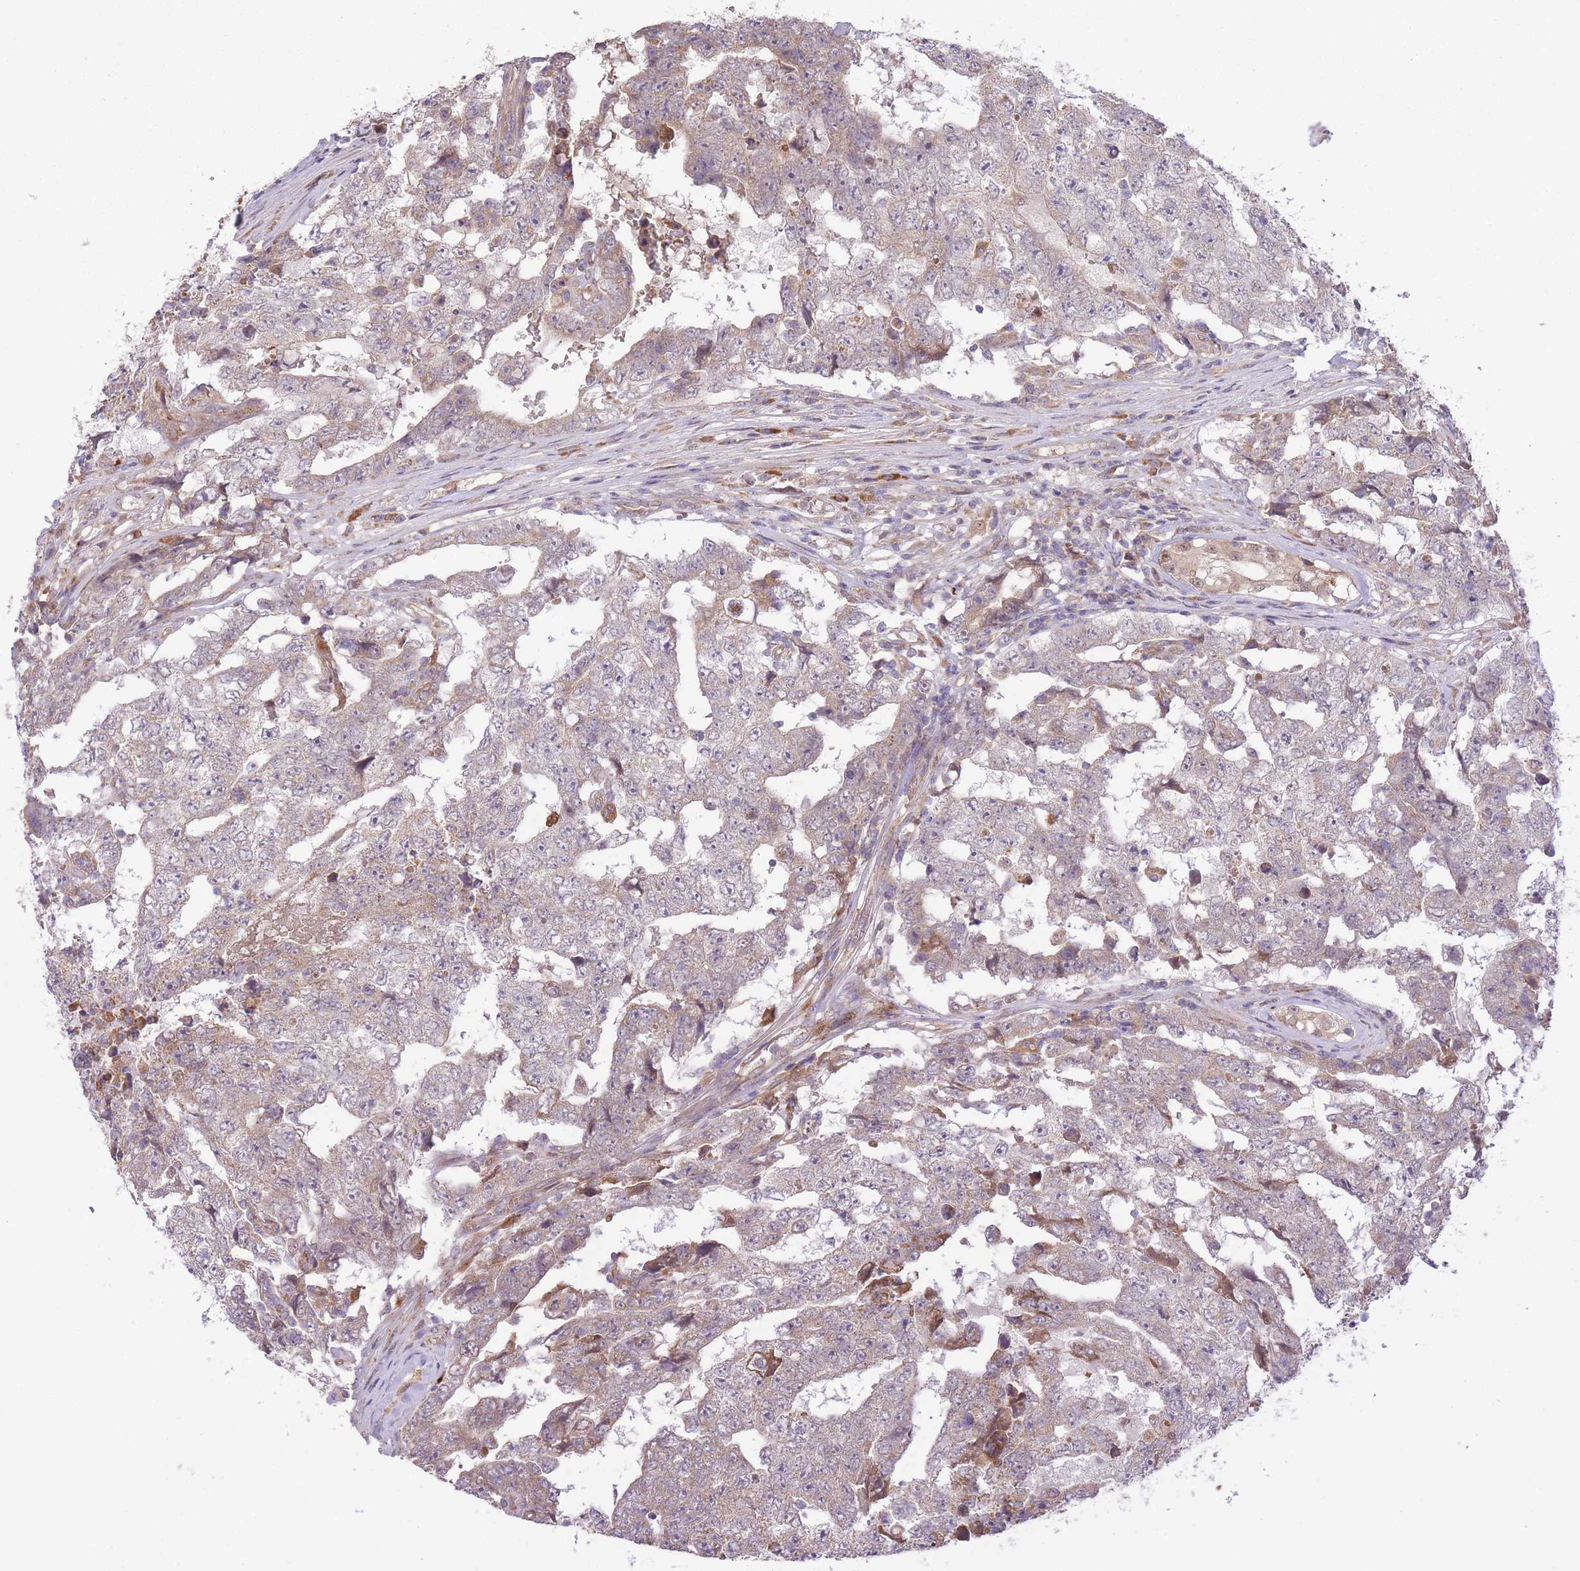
{"staining": {"intensity": "weak", "quantity": "<25%", "location": "cytoplasmic/membranous"}, "tissue": "testis cancer", "cell_type": "Tumor cells", "image_type": "cancer", "snomed": [{"axis": "morphology", "description": "Carcinoma, Embryonal, NOS"}, {"axis": "topography", "description": "Testis"}], "caption": "Embryonal carcinoma (testis) was stained to show a protein in brown. There is no significant positivity in tumor cells. (DAB immunohistochemistry (IHC), high magnification).", "gene": "POLR3F", "patient": {"sex": "male", "age": 25}}